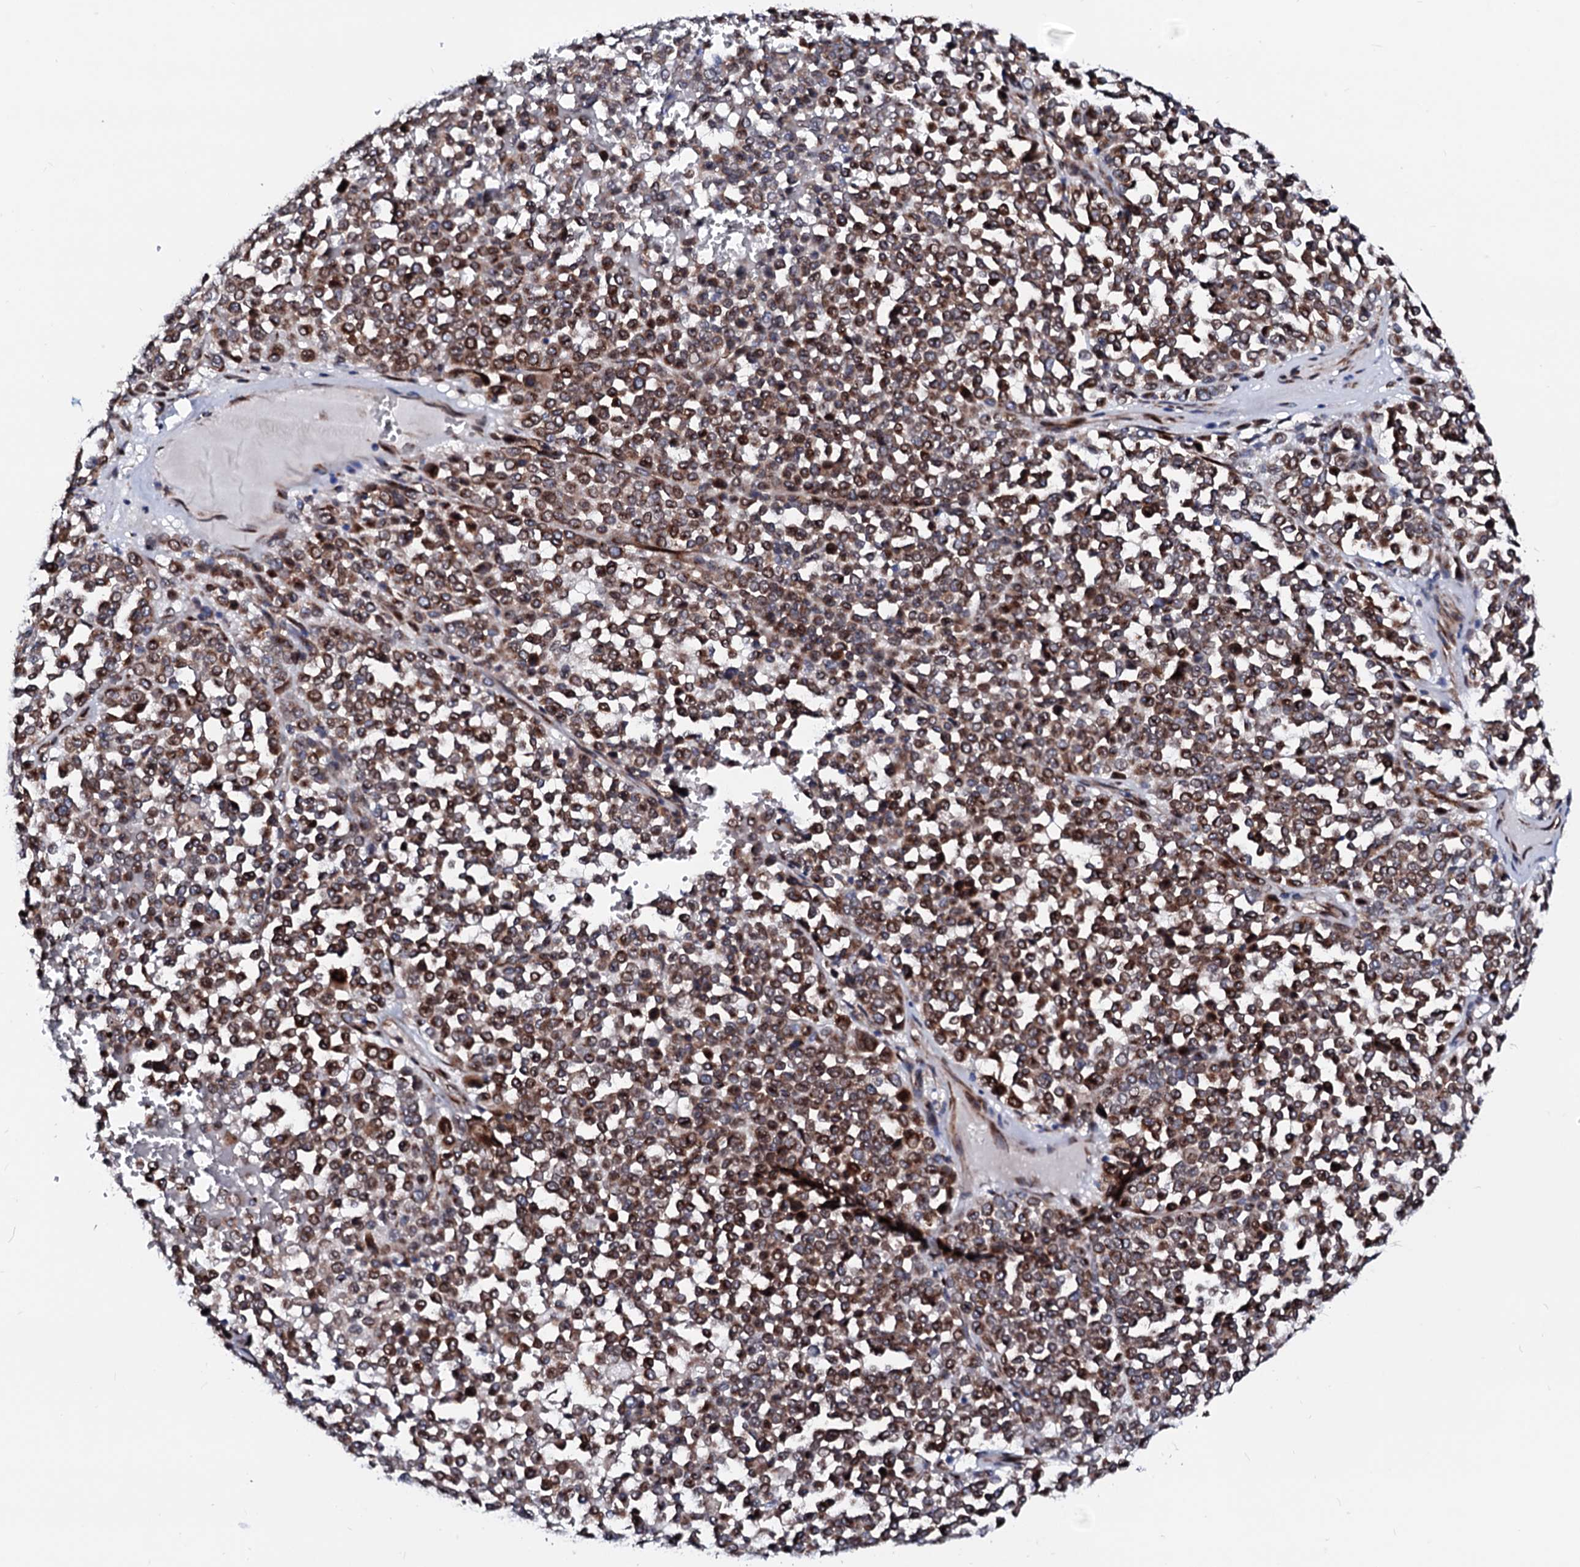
{"staining": {"intensity": "moderate", "quantity": ">75%", "location": "cytoplasmic/membranous"}, "tissue": "melanoma", "cell_type": "Tumor cells", "image_type": "cancer", "snomed": [{"axis": "morphology", "description": "Malignant melanoma, Metastatic site"}, {"axis": "topography", "description": "Pancreas"}], "caption": "There is medium levels of moderate cytoplasmic/membranous expression in tumor cells of melanoma, as demonstrated by immunohistochemical staining (brown color).", "gene": "TMCO3", "patient": {"sex": "female", "age": 30}}